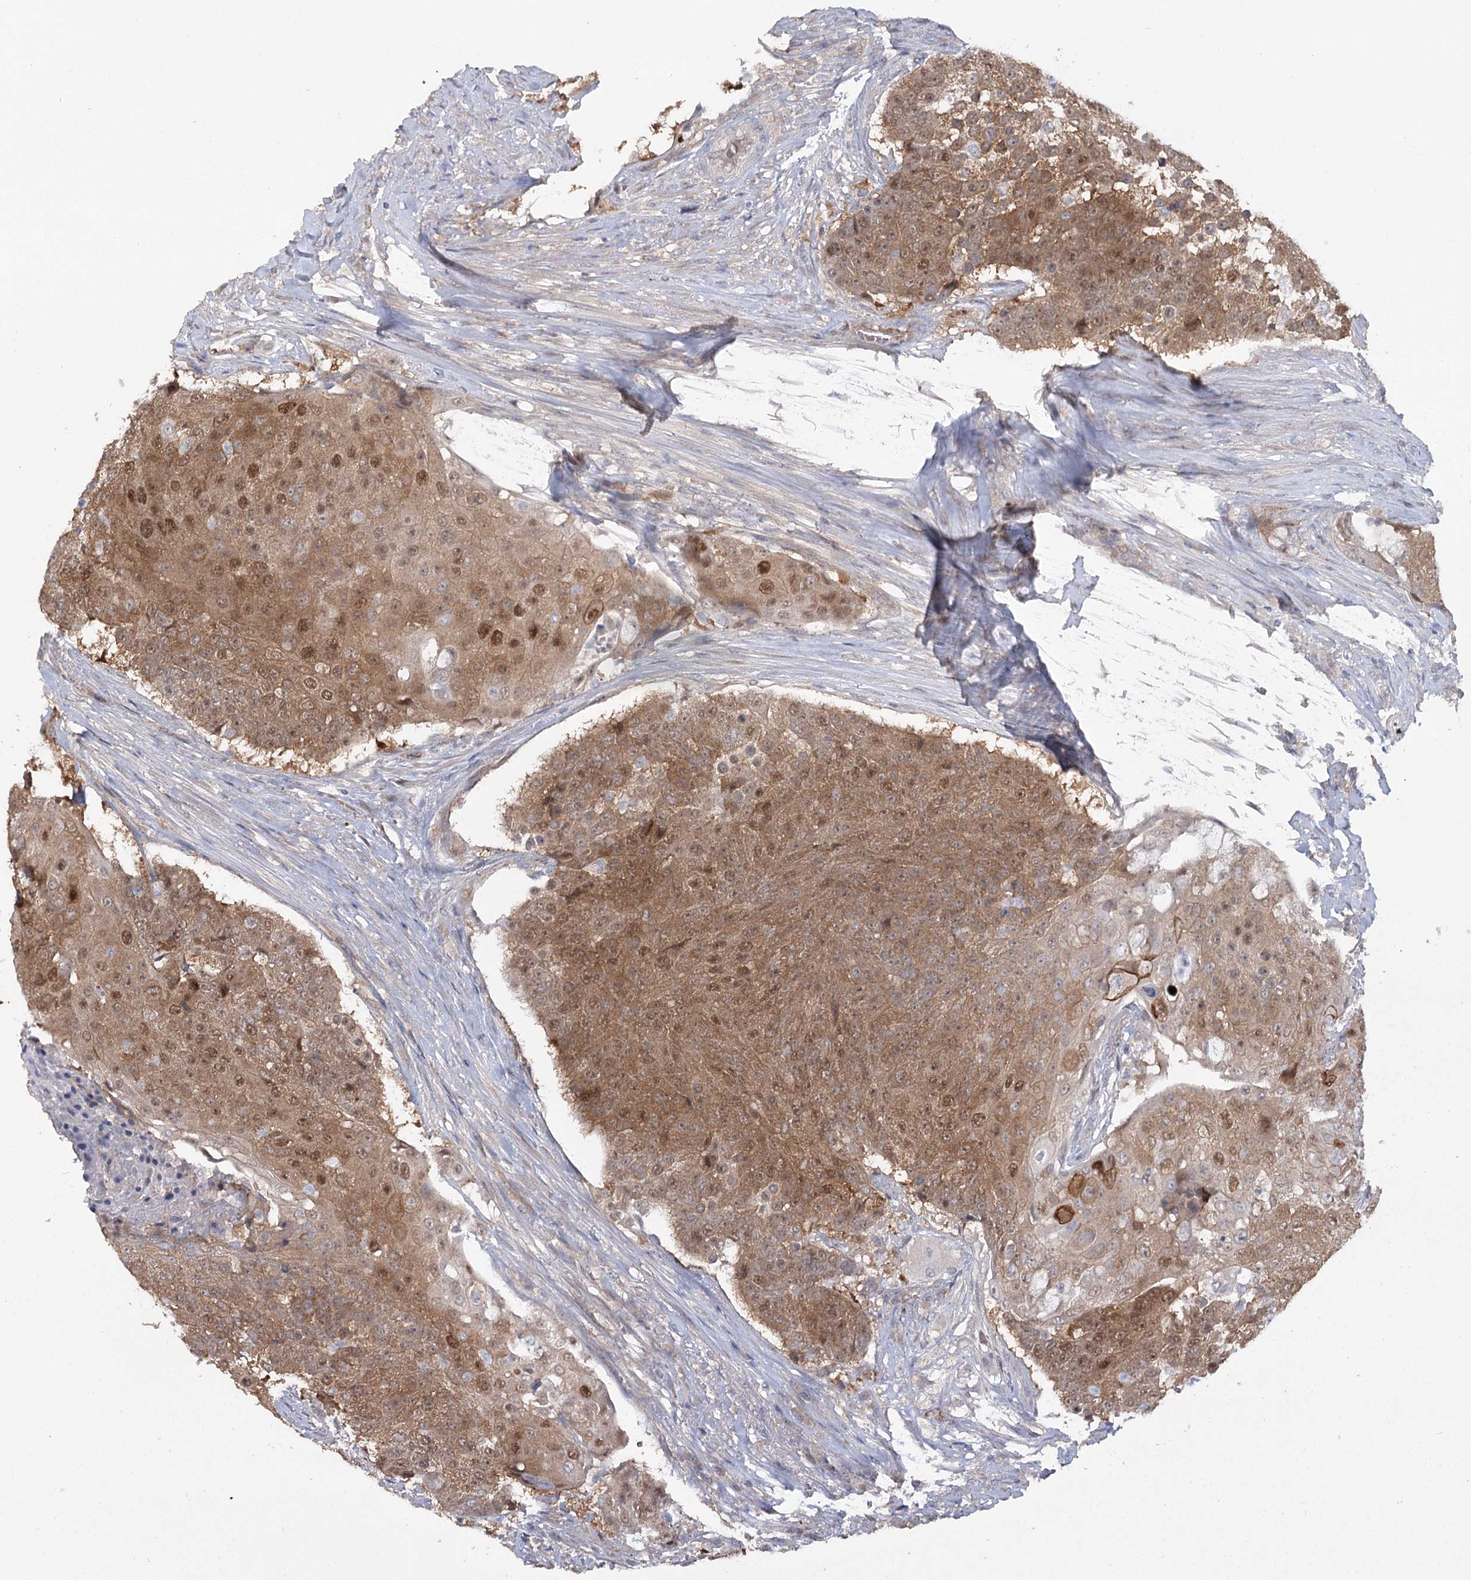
{"staining": {"intensity": "moderate", "quantity": ">75%", "location": "cytoplasmic/membranous,nuclear"}, "tissue": "urothelial cancer", "cell_type": "Tumor cells", "image_type": "cancer", "snomed": [{"axis": "morphology", "description": "Urothelial carcinoma, High grade"}, {"axis": "topography", "description": "Urinary bladder"}], "caption": "Immunohistochemistry (IHC) image of human high-grade urothelial carcinoma stained for a protein (brown), which demonstrates medium levels of moderate cytoplasmic/membranous and nuclear positivity in approximately >75% of tumor cells.", "gene": "MAP3K13", "patient": {"sex": "female", "age": 63}}